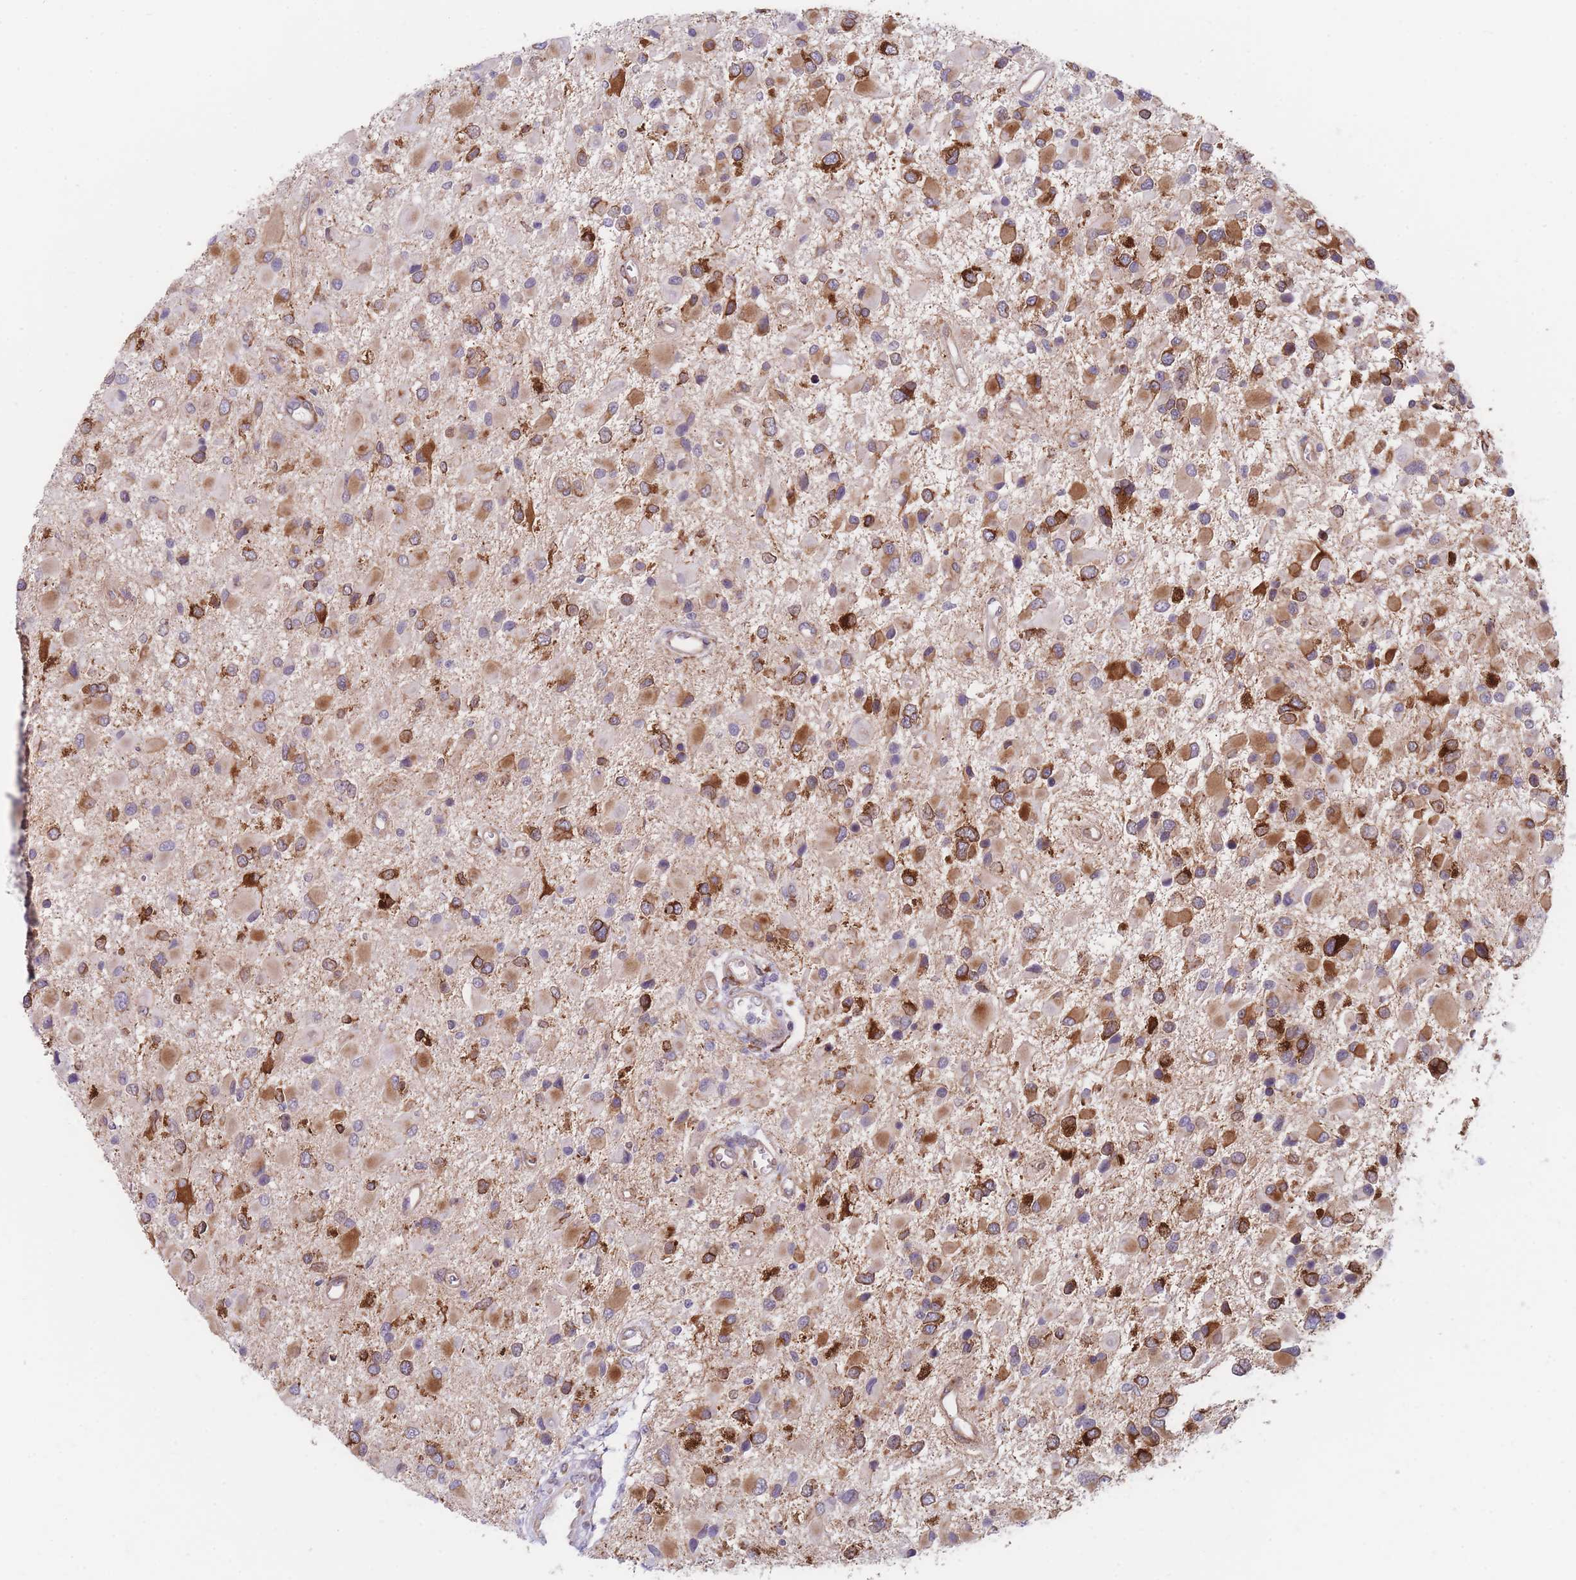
{"staining": {"intensity": "strong", "quantity": ">75%", "location": "cytoplasmic/membranous"}, "tissue": "glioma", "cell_type": "Tumor cells", "image_type": "cancer", "snomed": [{"axis": "morphology", "description": "Glioma, malignant, High grade"}, {"axis": "topography", "description": "Brain"}], "caption": "The immunohistochemical stain labels strong cytoplasmic/membranous positivity in tumor cells of high-grade glioma (malignant) tissue.", "gene": "AK9", "patient": {"sex": "male", "age": 53}}